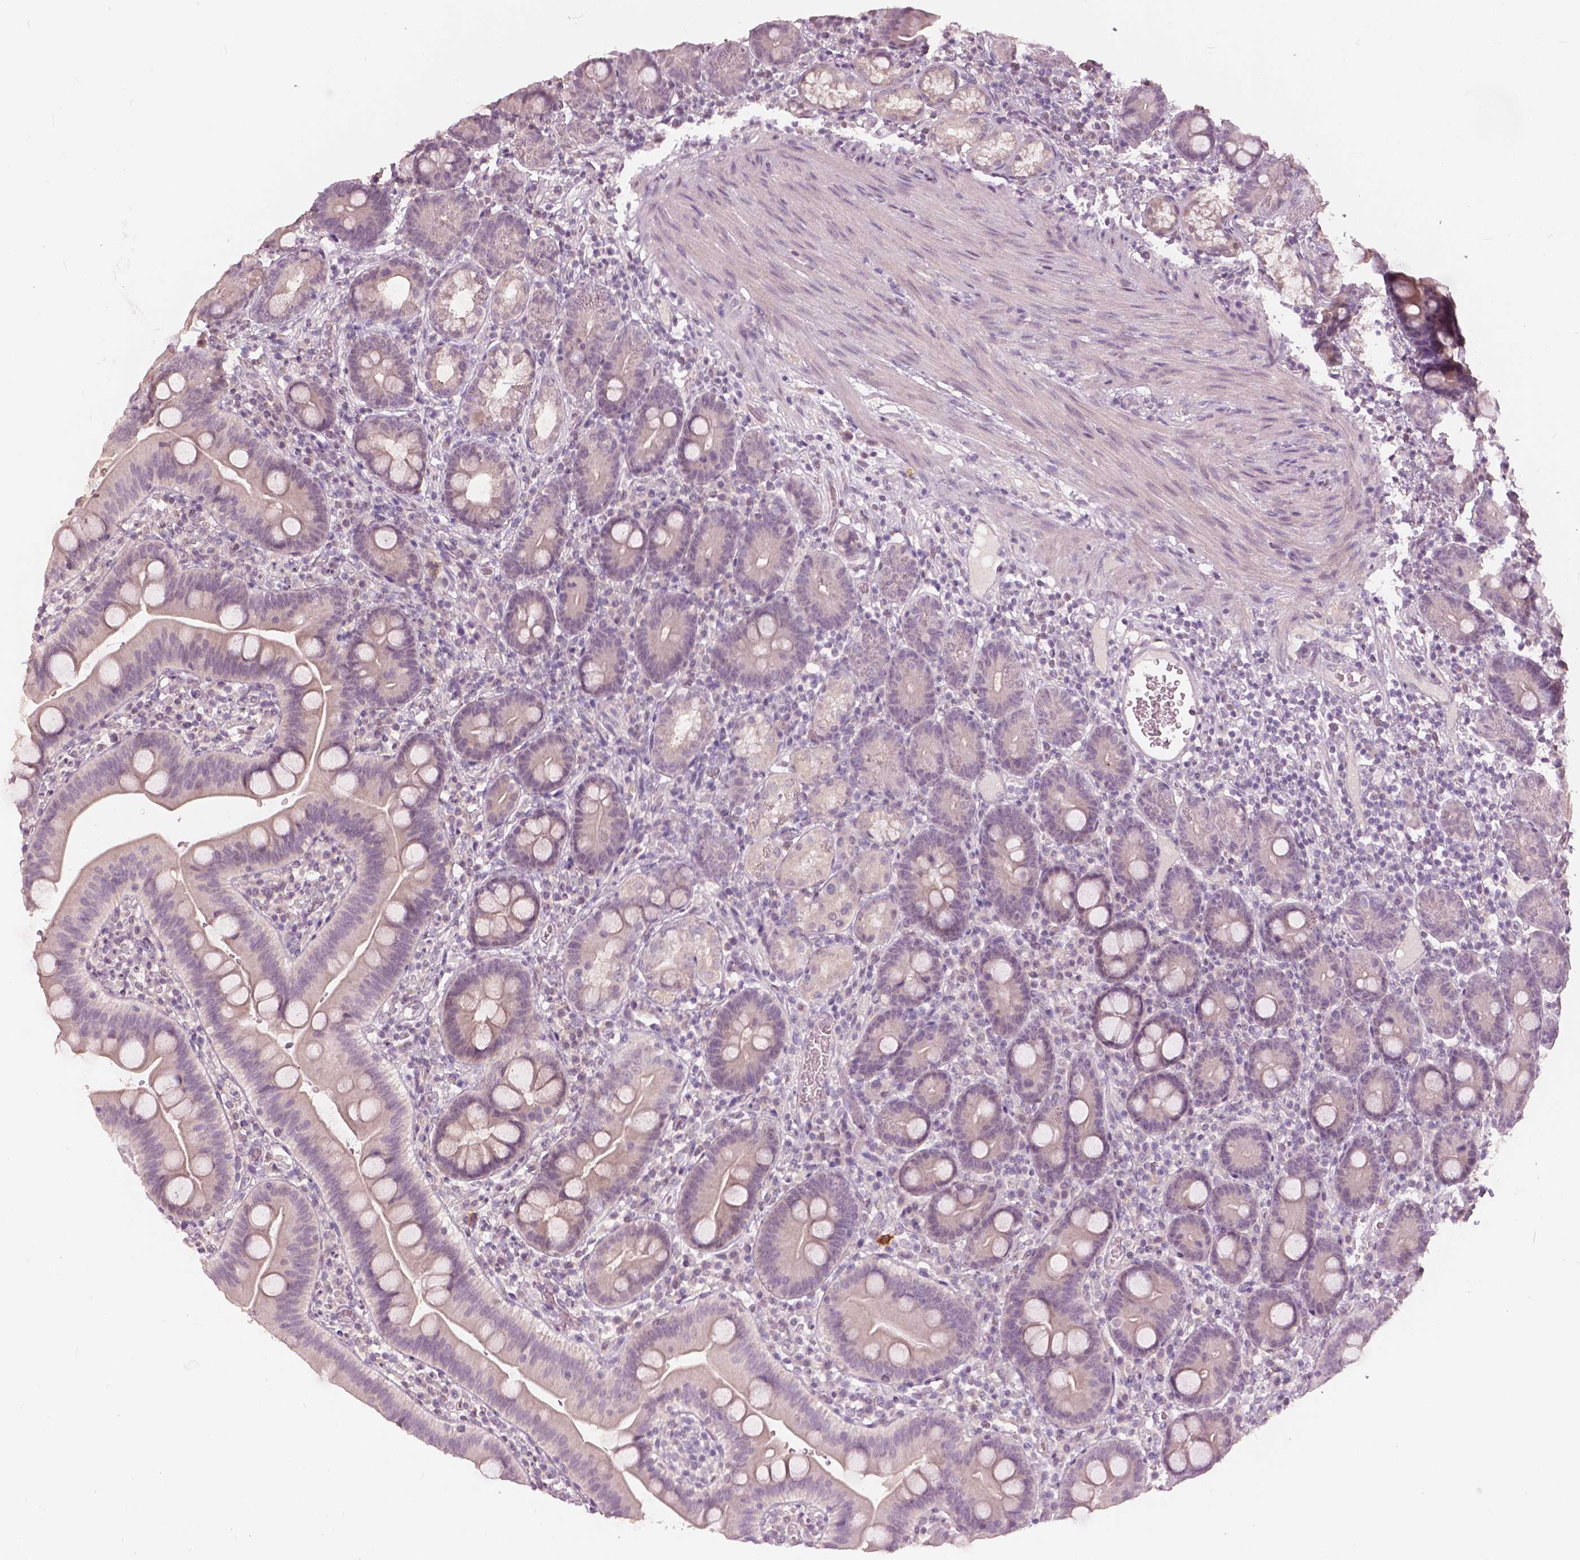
{"staining": {"intensity": "negative", "quantity": "none", "location": "none"}, "tissue": "duodenum", "cell_type": "Glandular cells", "image_type": "normal", "snomed": [{"axis": "morphology", "description": "Normal tissue, NOS"}, {"axis": "topography", "description": "Pancreas"}, {"axis": "topography", "description": "Duodenum"}], "caption": "A photomicrograph of duodenum stained for a protein exhibits no brown staining in glandular cells. The staining is performed using DAB brown chromogen with nuclei counter-stained in using hematoxylin.", "gene": "NANOG", "patient": {"sex": "male", "age": 59}}